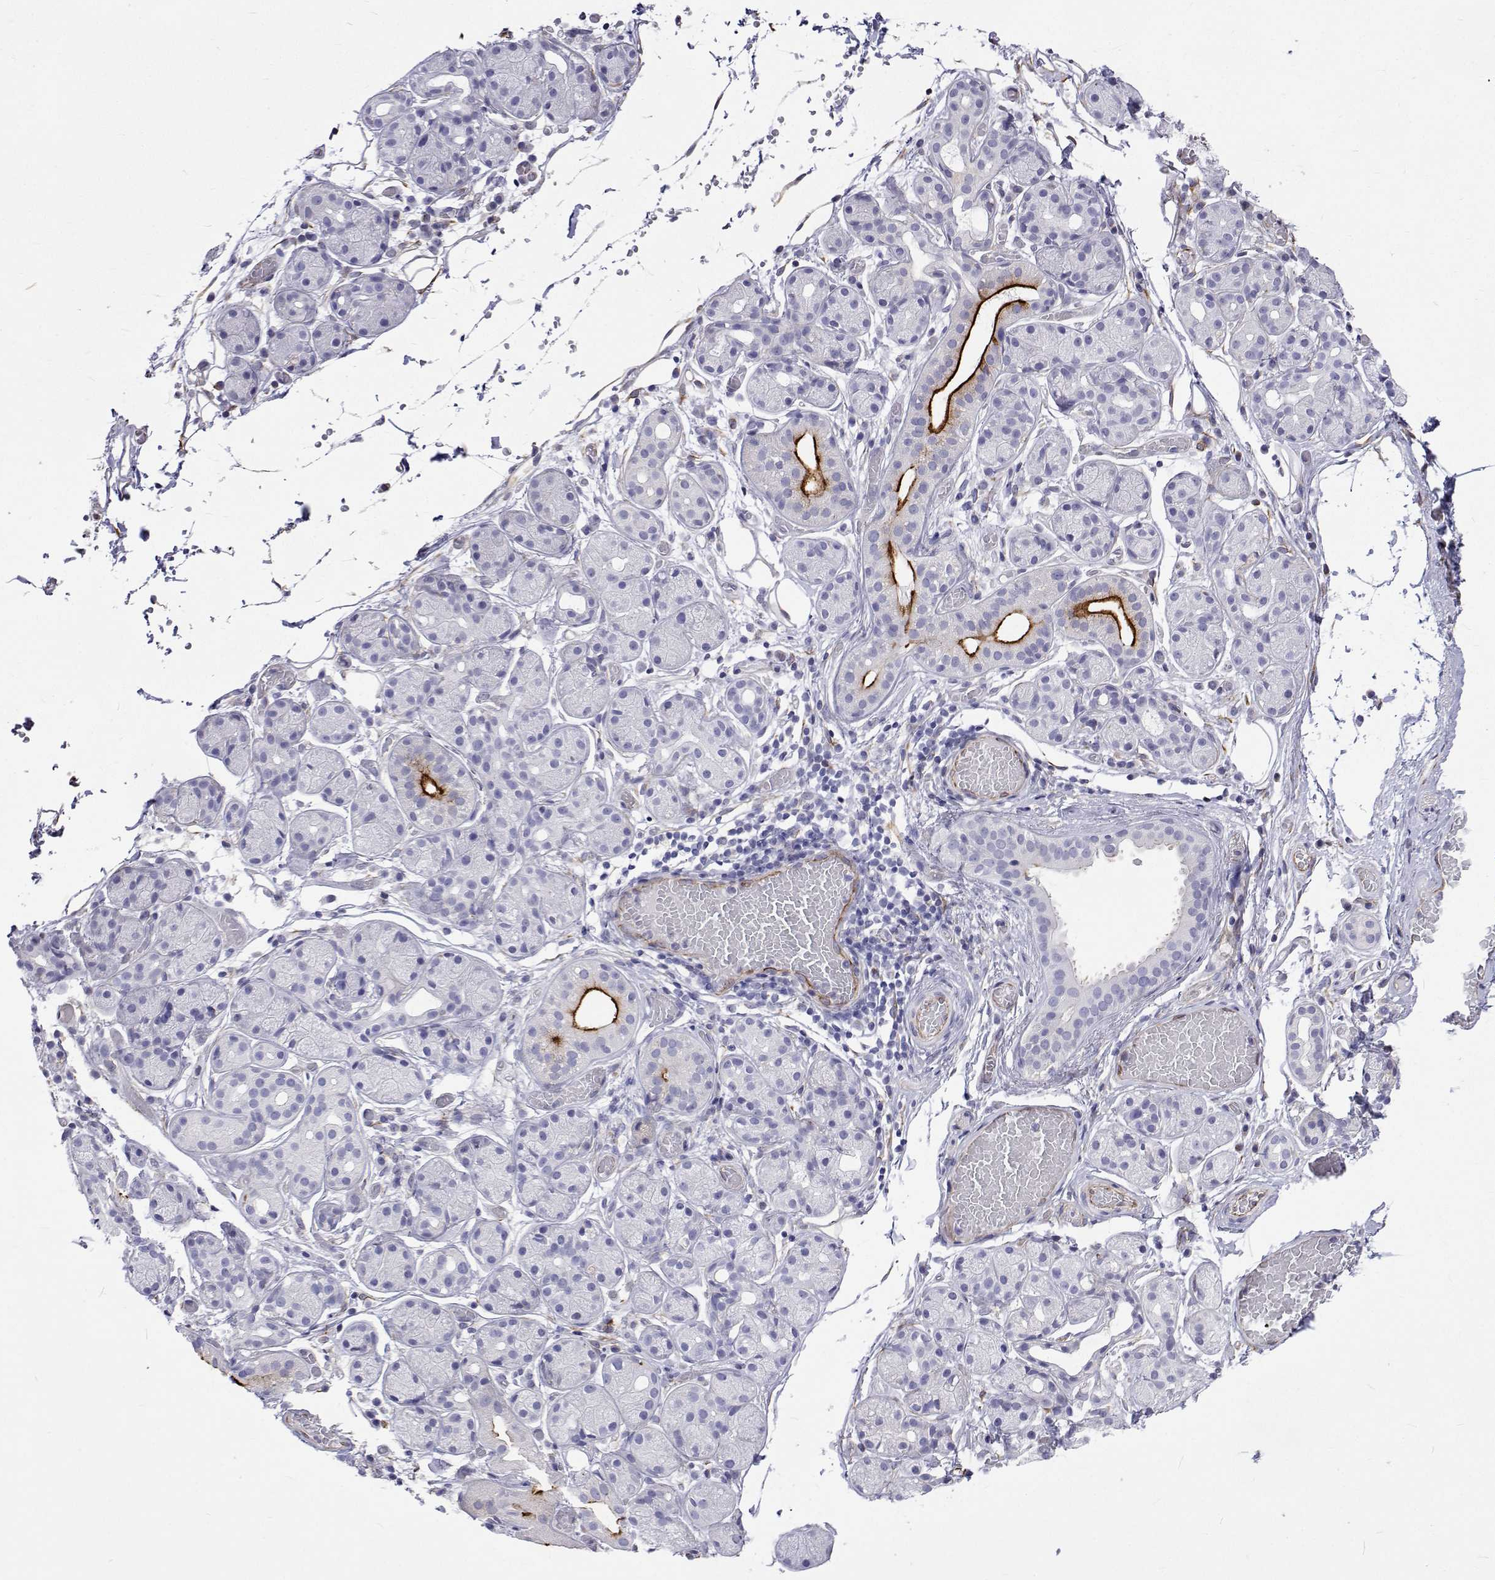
{"staining": {"intensity": "strong", "quantity": "<25%", "location": "cytoplasmic/membranous"}, "tissue": "salivary gland", "cell_type": "Glandular cells", "image_type": "normal", "snomed": [{"axis": "morphology", "description": "Normal tissue, NOS"}, {"axis": "topography", "description": "Salivary gland"}, {"axis": "topography", "description": "Peripheral nerve tissue"}], "caption": "Strong cytoplasmic/membranous protein positivity is seen in about <25% of glandular cells in salivary gland. (IHC, brightfield microscopy, high magnification).", "gene": "OPRPN", "patient": {"sex": "male", "age": 71}}